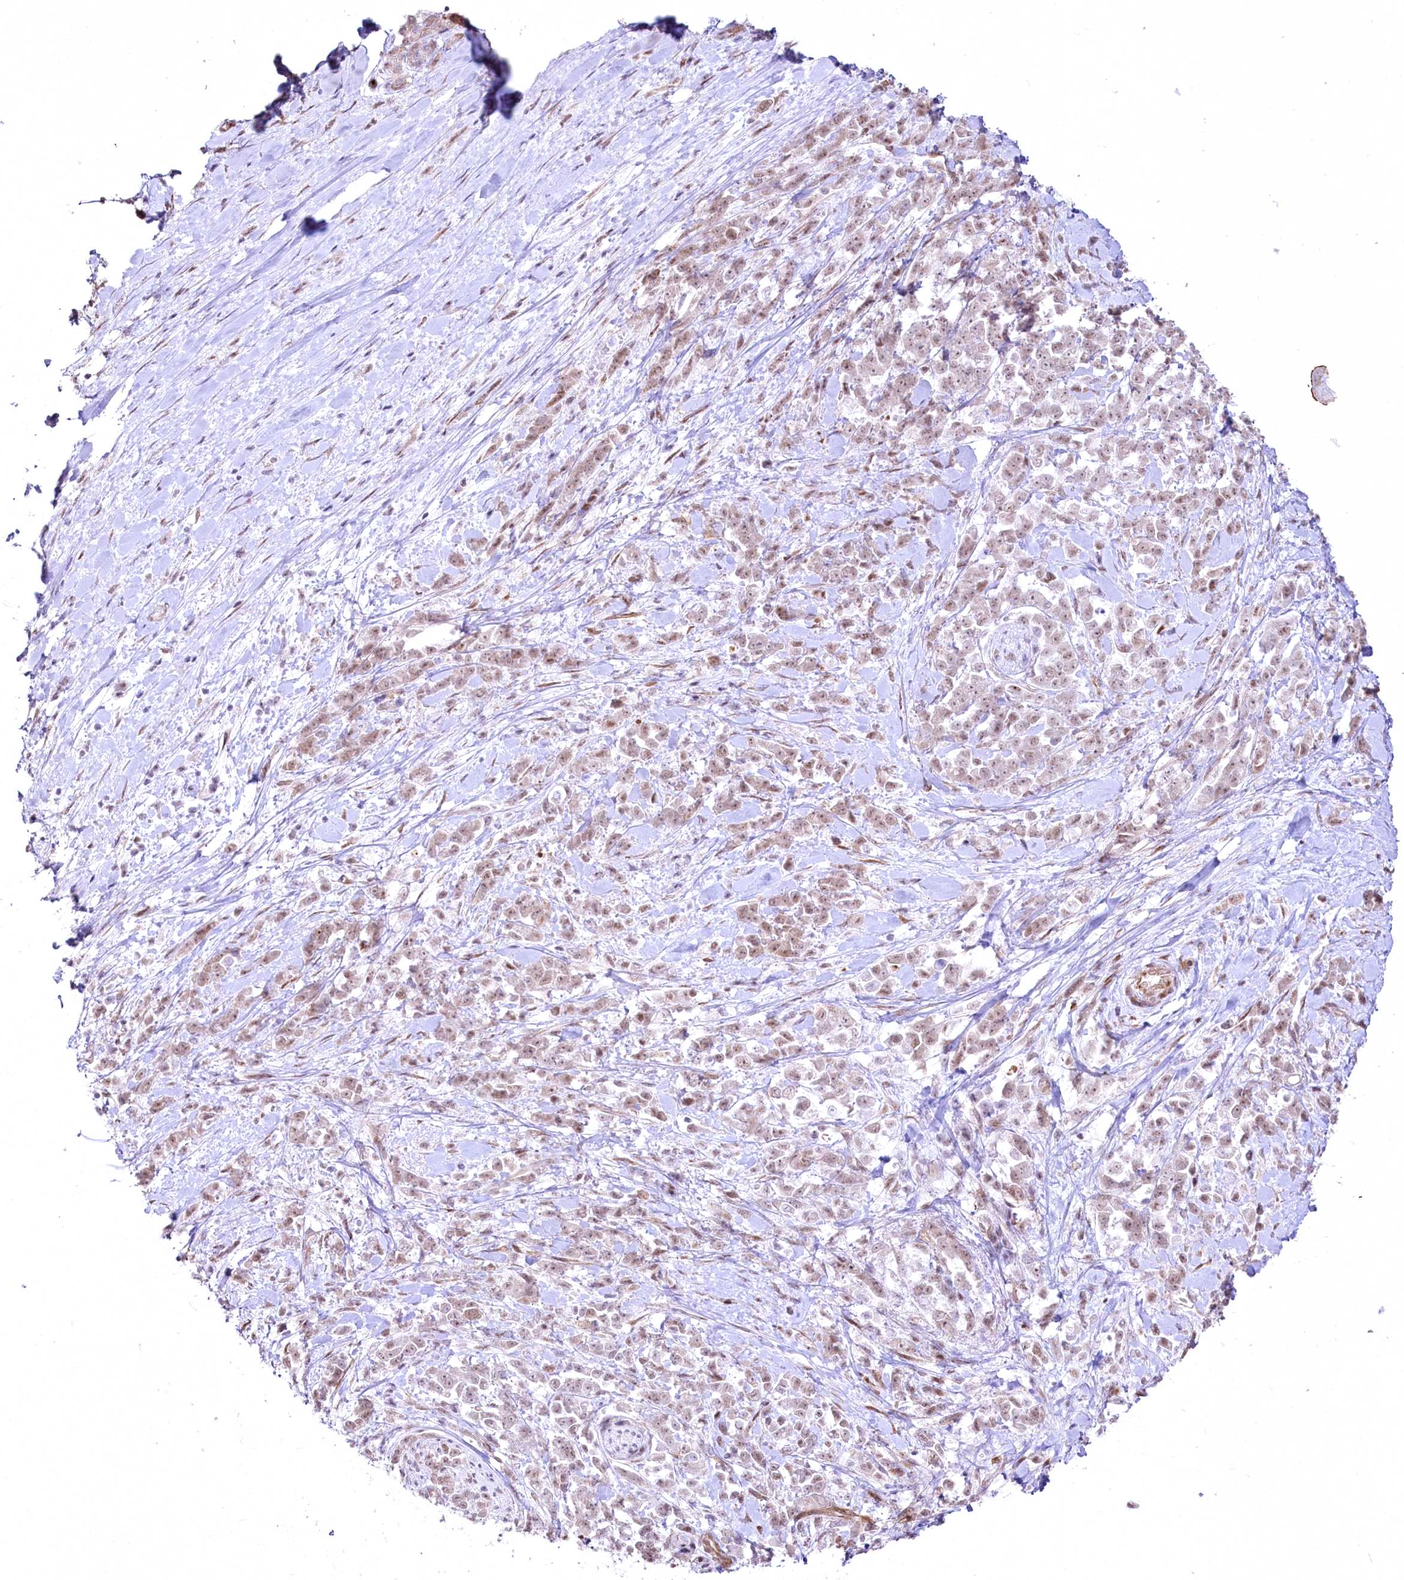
{"staining": {"intensity": "weak", "quantity": ">75%", "location": "nuclear"}, "tissue": "pancreatic cancer", "cell_type": "Tumor cells", "image_type": "cancer", "snomed": [{"axis": "morphology", "description": "Normal tissue, NOS"}, {"axis": "morphology", "description": "Adenocarcinoma, NOS"}, {"axis": "topography", "description": "Pancreas"}], "caption": "IHC staining of pancreatic adenocarcinoma, which displays low levels of weak nuclear expression in approximately >75% of tumor cells indicating weak nuclear protein expression. The staining was performed using DAB (brown) for protein detection and nuclei were counterstained in hematoxylin (blue).", "gene": "YBX3", "patient": {"sex": "female", "age": 64}}